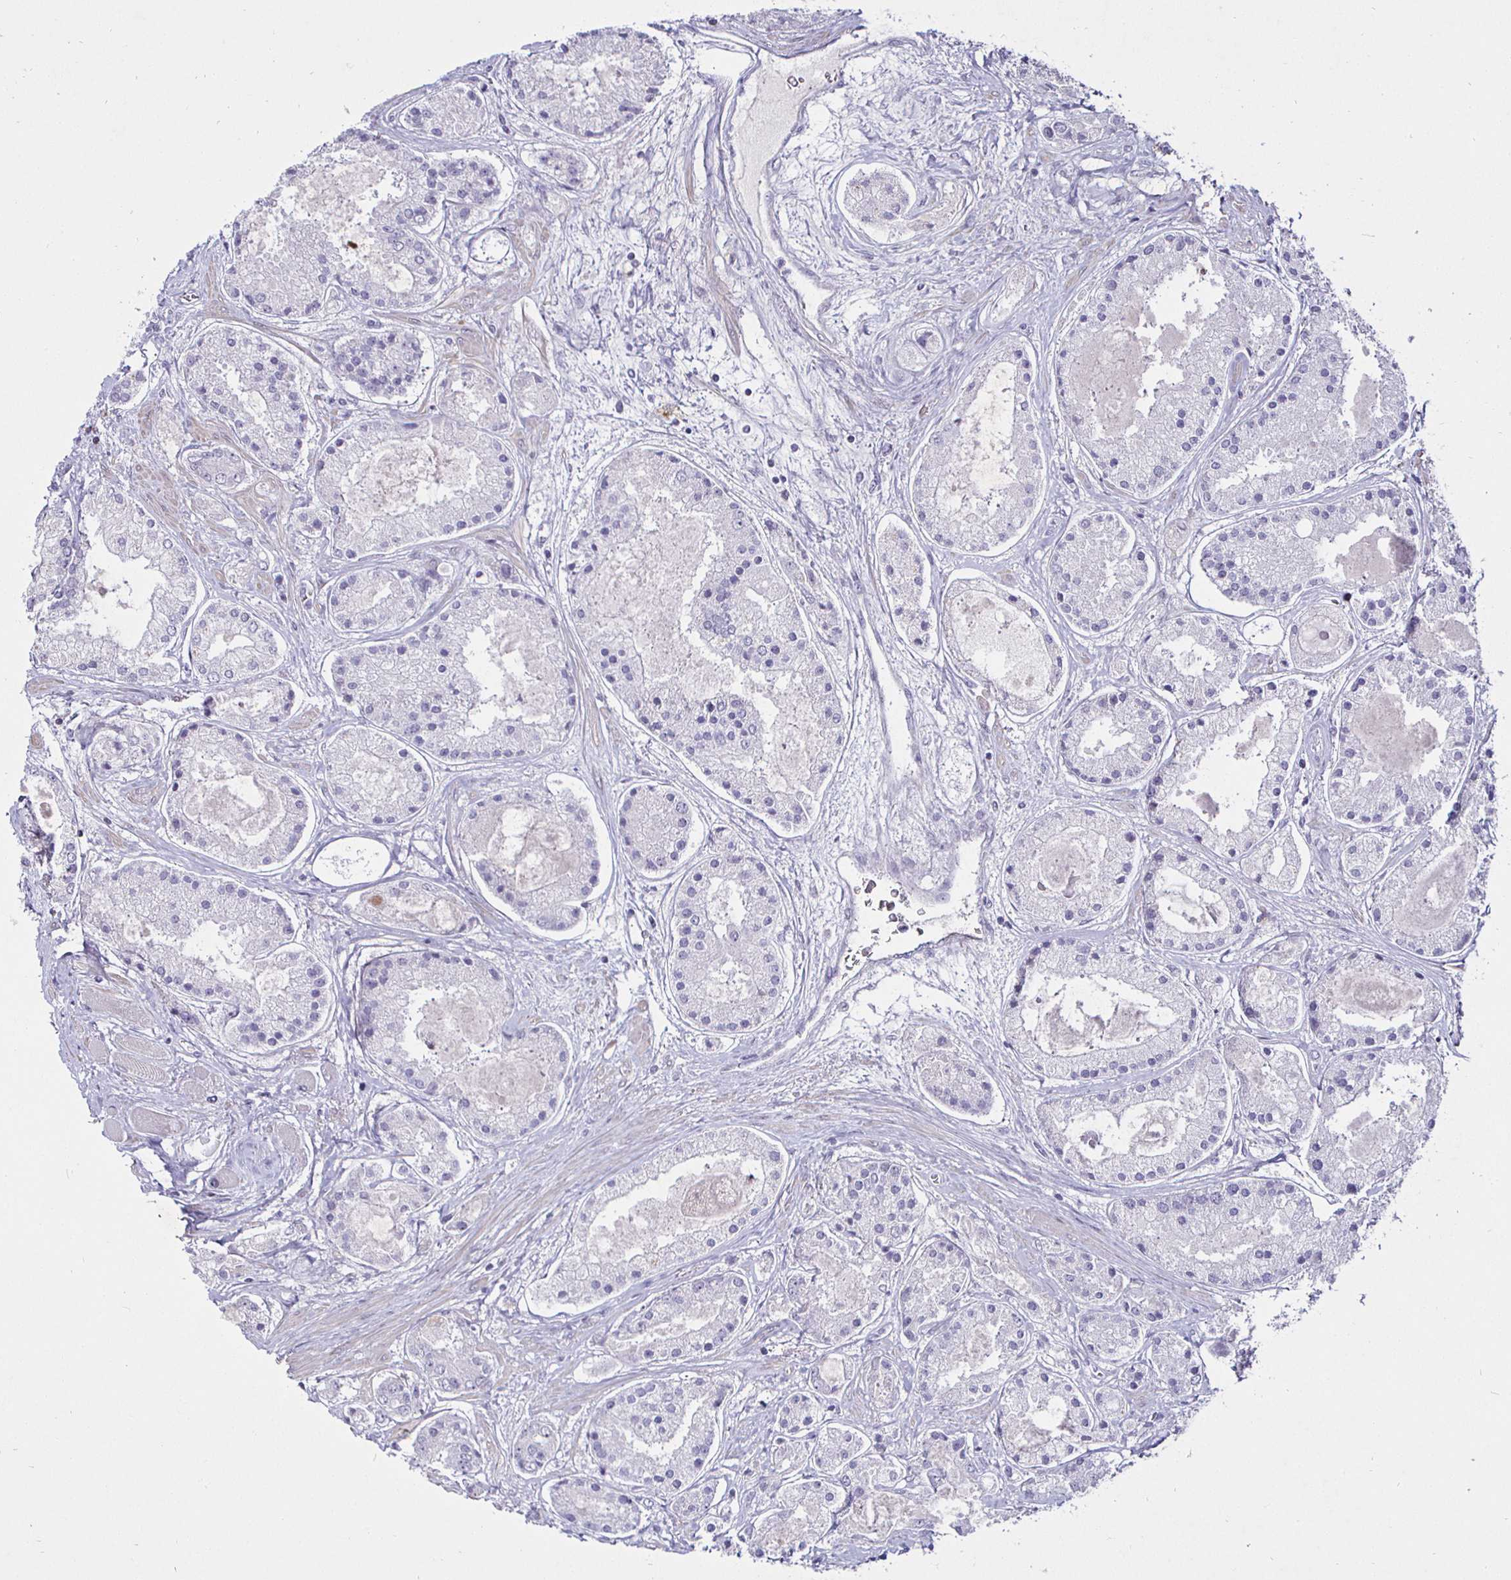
{"staining": {"intensity": "negative", "quantity": "none", "location": "none"}, "tissue": "prostate cancer", "cell_type": "Tumor cells", "image_type": "cancer", "snomed": [{"axis": "morphology", "description": "Adenocarcinoma, High grade"}, {"axis": "topography", "description": "Prostate"}], "caption": "There is no significant staining in tumor cells of prostate cancer.", "gene": "MLH1", "patient": {"sex": "male", "age": 67}}